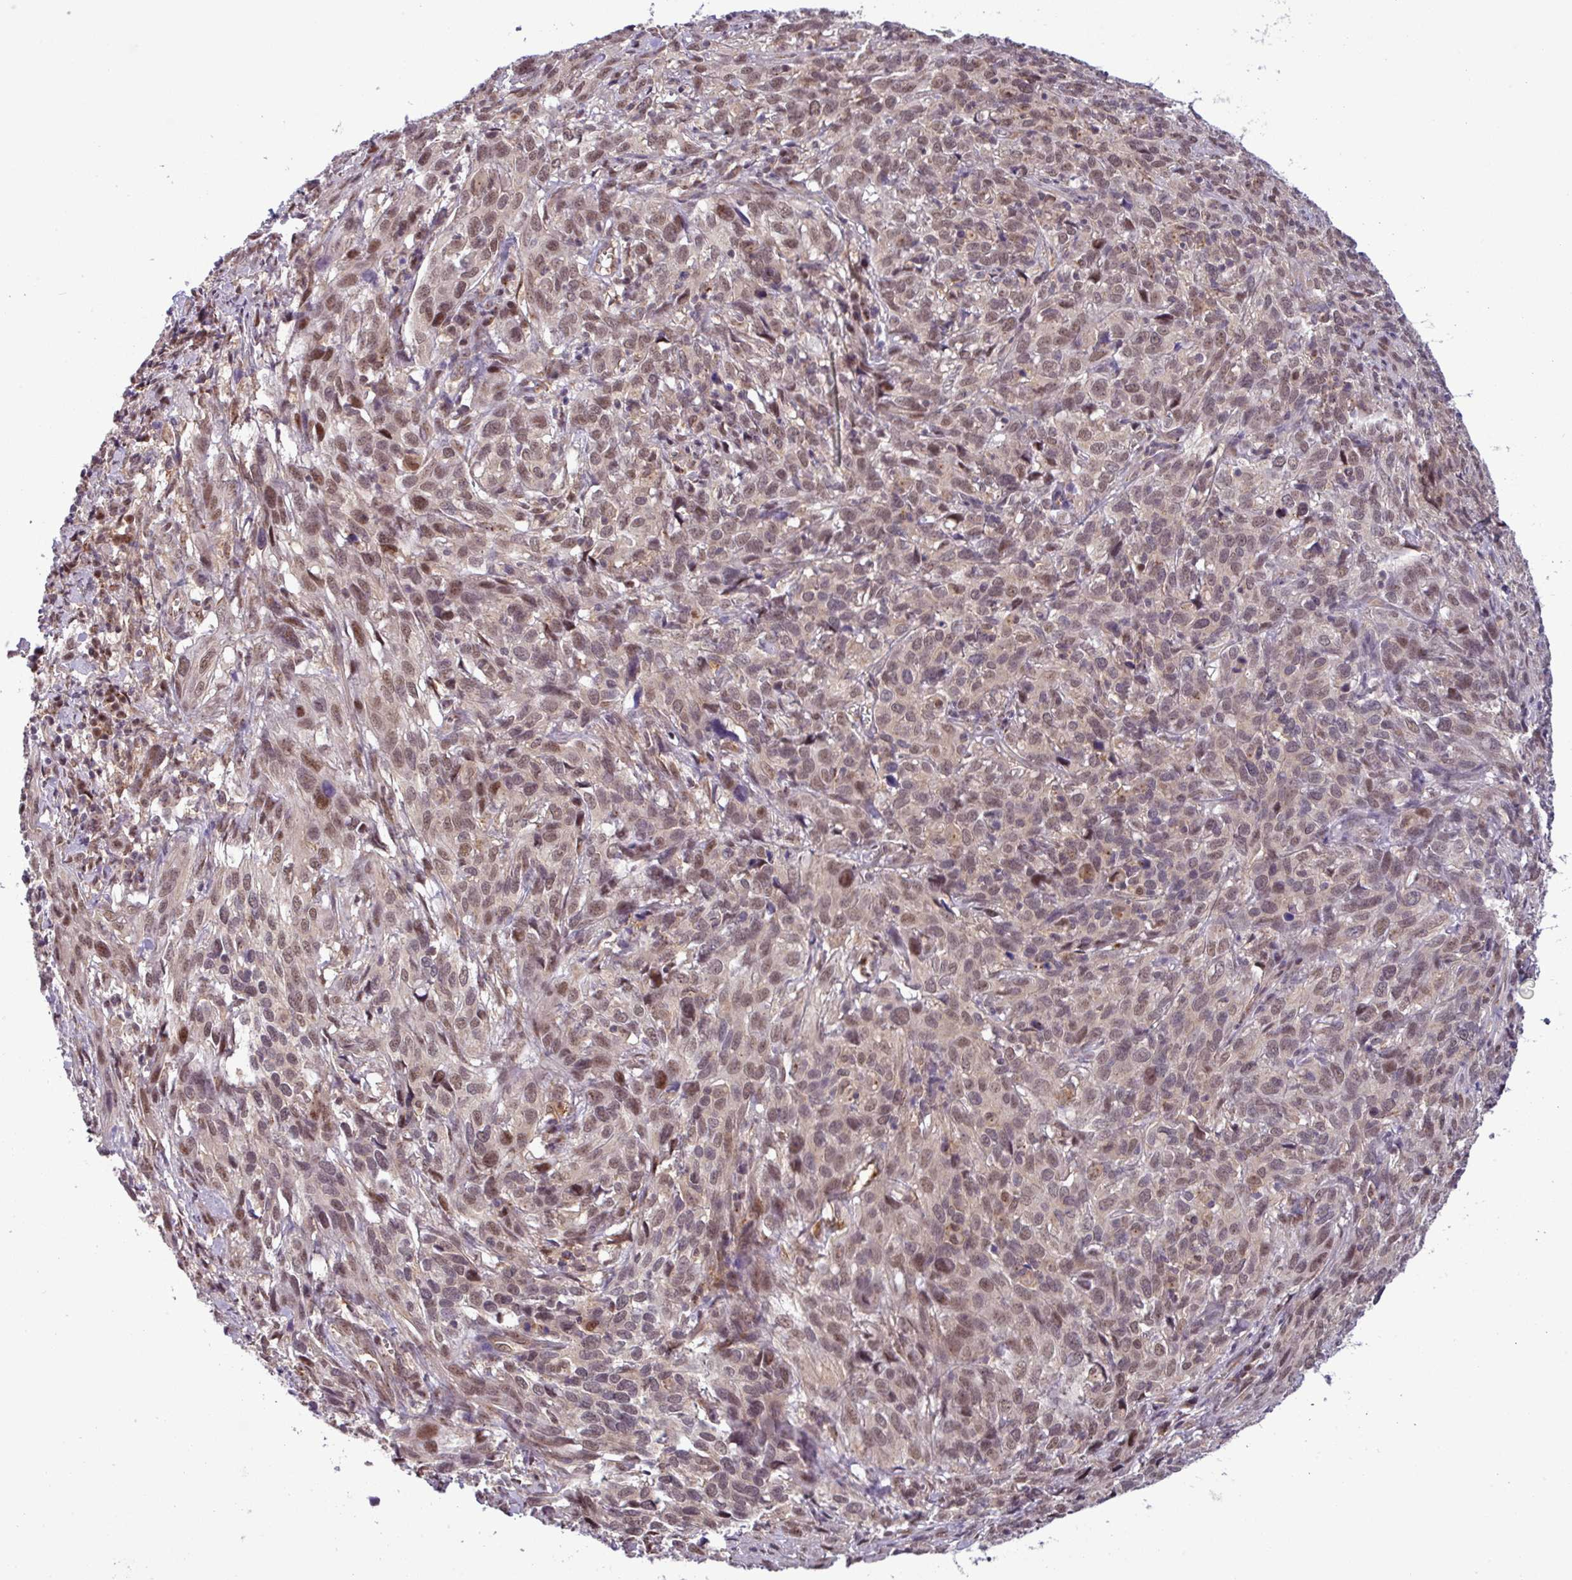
{"staining": {"intensity": "weak", "quantity": "25%-75%", "location": "cytoplasmic/membranous,nuclear"}, "tissue": "cervical cancer", "cell_type": "Tumor cells", "image_type": "cancer", "snomed": [{"axis": "morphology", "description": "Squamous cell carcinoma, NOS"}, {"axis": "topography", "description": "Cervix"}], "caption": "This photomicrograph reveals IHC staining of human cervical cancer, with low weak cytoplasmic/membranous and nuclear expression in about 25%-75% of tumor cells.", "gene": "NPFFR1", "patient": {"sex": "female", "age": 51}}